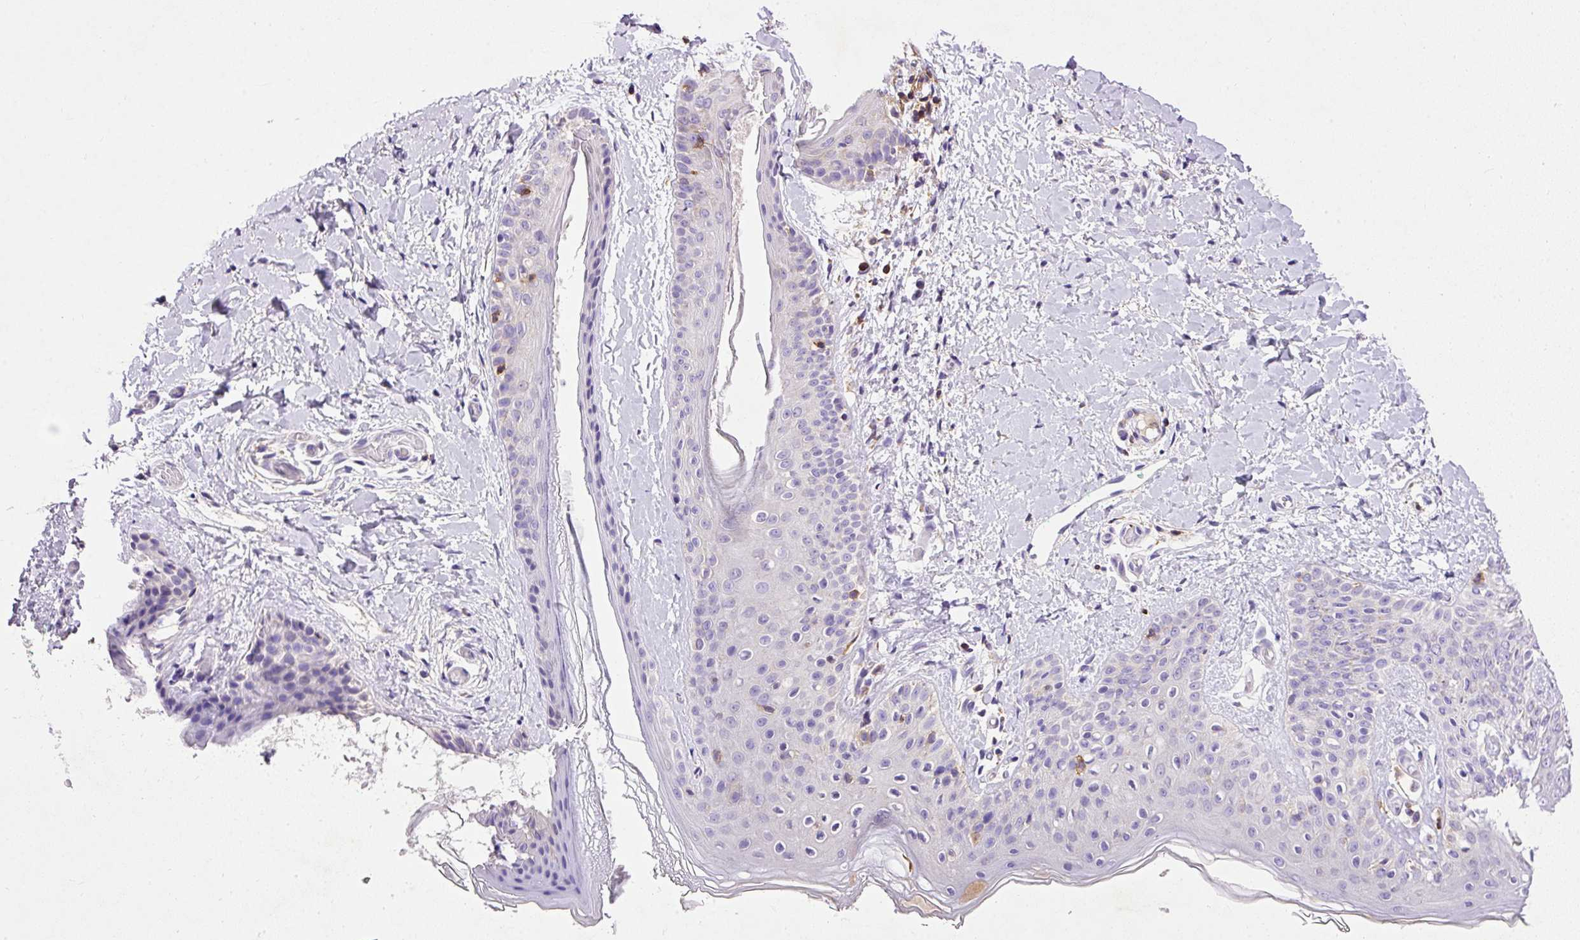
{"staining": {"intensity": "negative", "quantity": "none", "location": "none"}, "tissue": "skin", "cell_type": "Fibroblasts", "image_type": "normal", "snomed": [{"axis": "morphology", "description": "Normal tissue, NOS"}, {"axis": "topography", "description": "Skin"}], "caption": "A micrograph of human skin is negative for staining in fibroblasts. (DAB (3,3'-diaminobenzidine) IHC with hematoxylin counter stain).", "gene": "IMMT", "patient": {"sex": "male", "age": 16}}